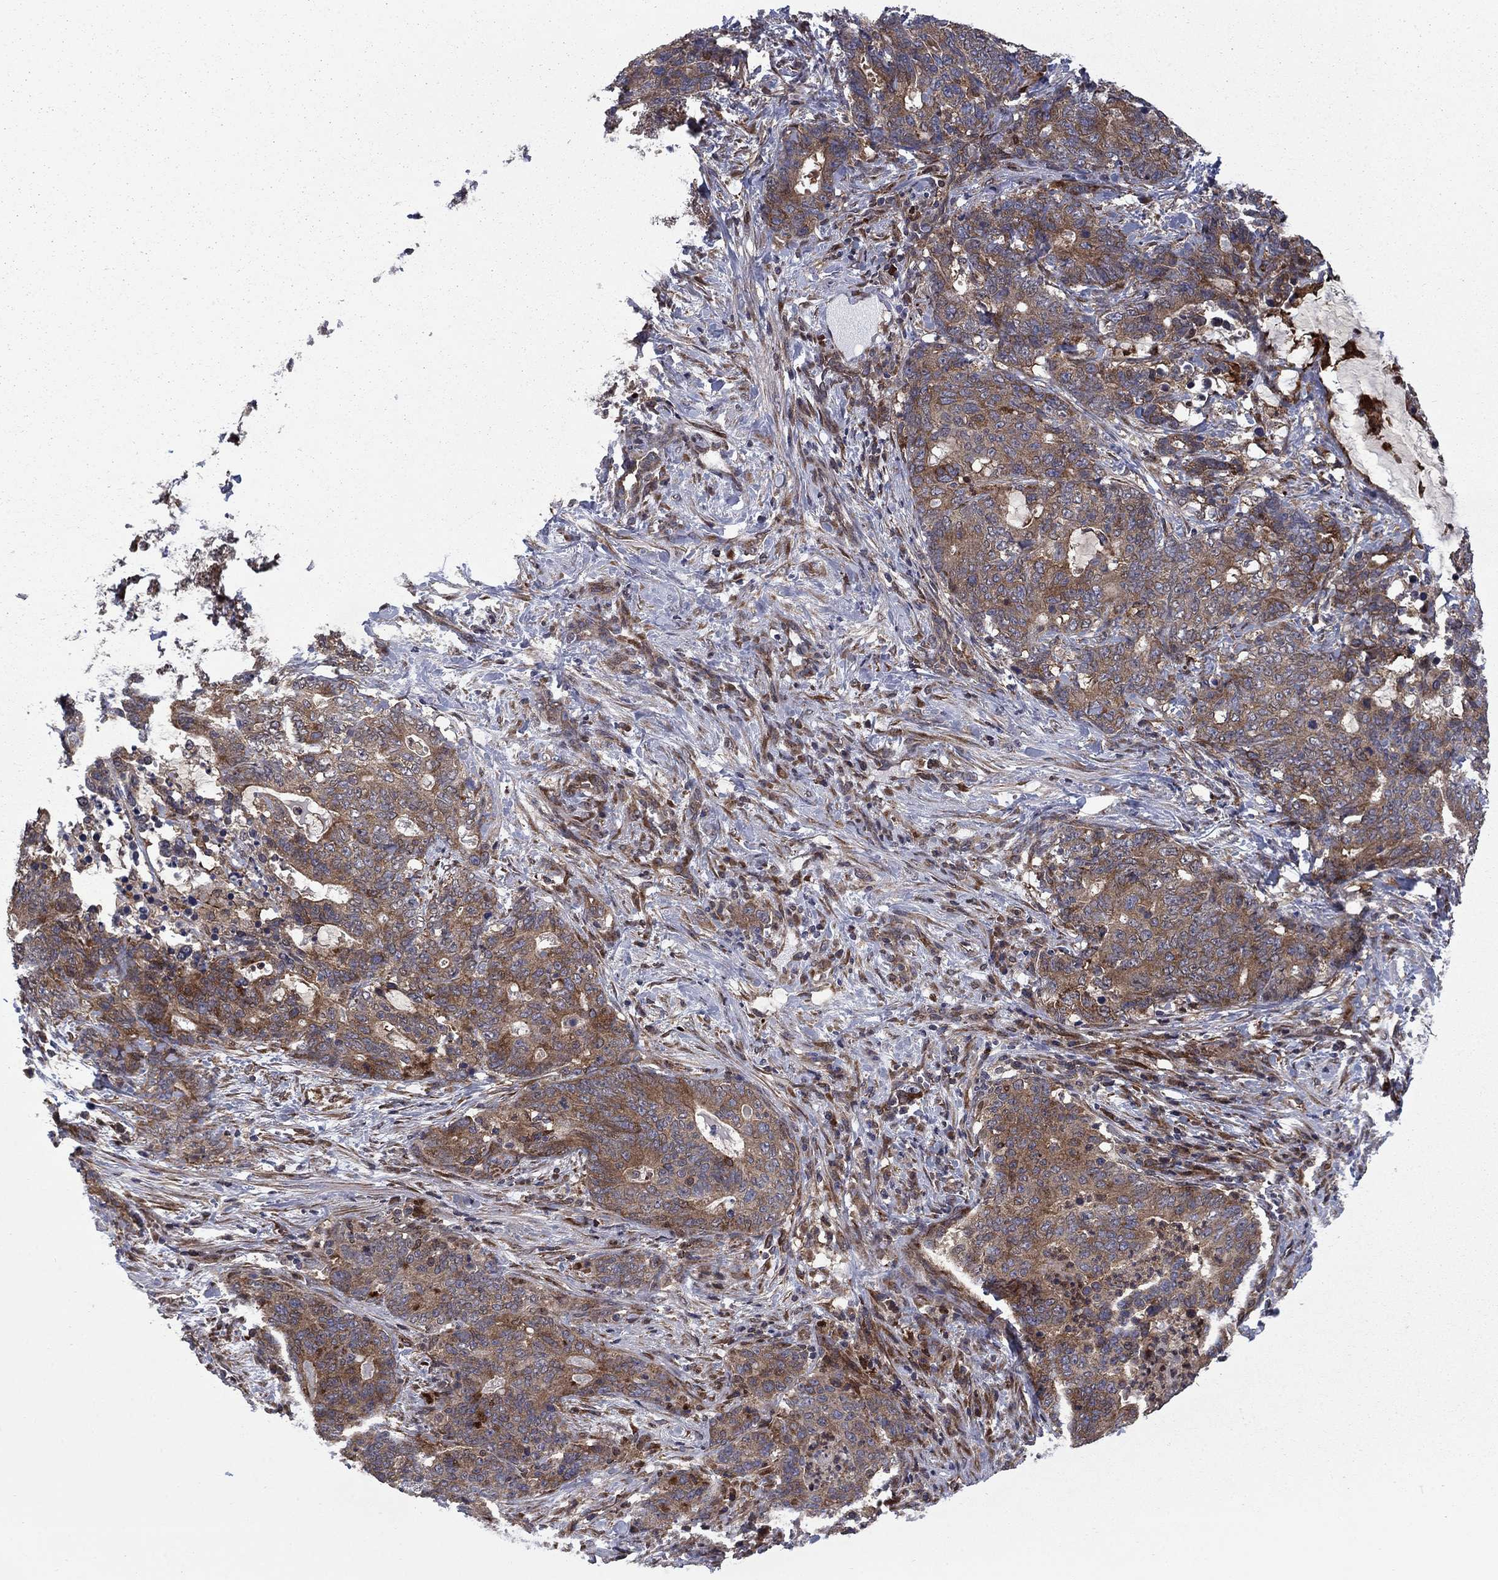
{"staining": {"intensity": "moderate", "quantity": "25%-75%", "location": "cytoplasmic/membranous"}, "tissue": "stomach cancer", "cell_type": "Tumor cells", "image_type": "cancer", "snomed": [{"axis": "morphology", "description": "Normal tissue, NOS"}, {"axis": "morphology", "description": "Adenocarcinoma, NOS"}, {"axis": "topography", "description": "Stomach"}], "caption": "Protein expression analysis of stomach cancer demonstrates moderate cytoplasmic/membranous positivity in approximately 25%-75% of tumor cells.", "gene": "HDAC4", "patient": {"sex": "female", "age": 64}}